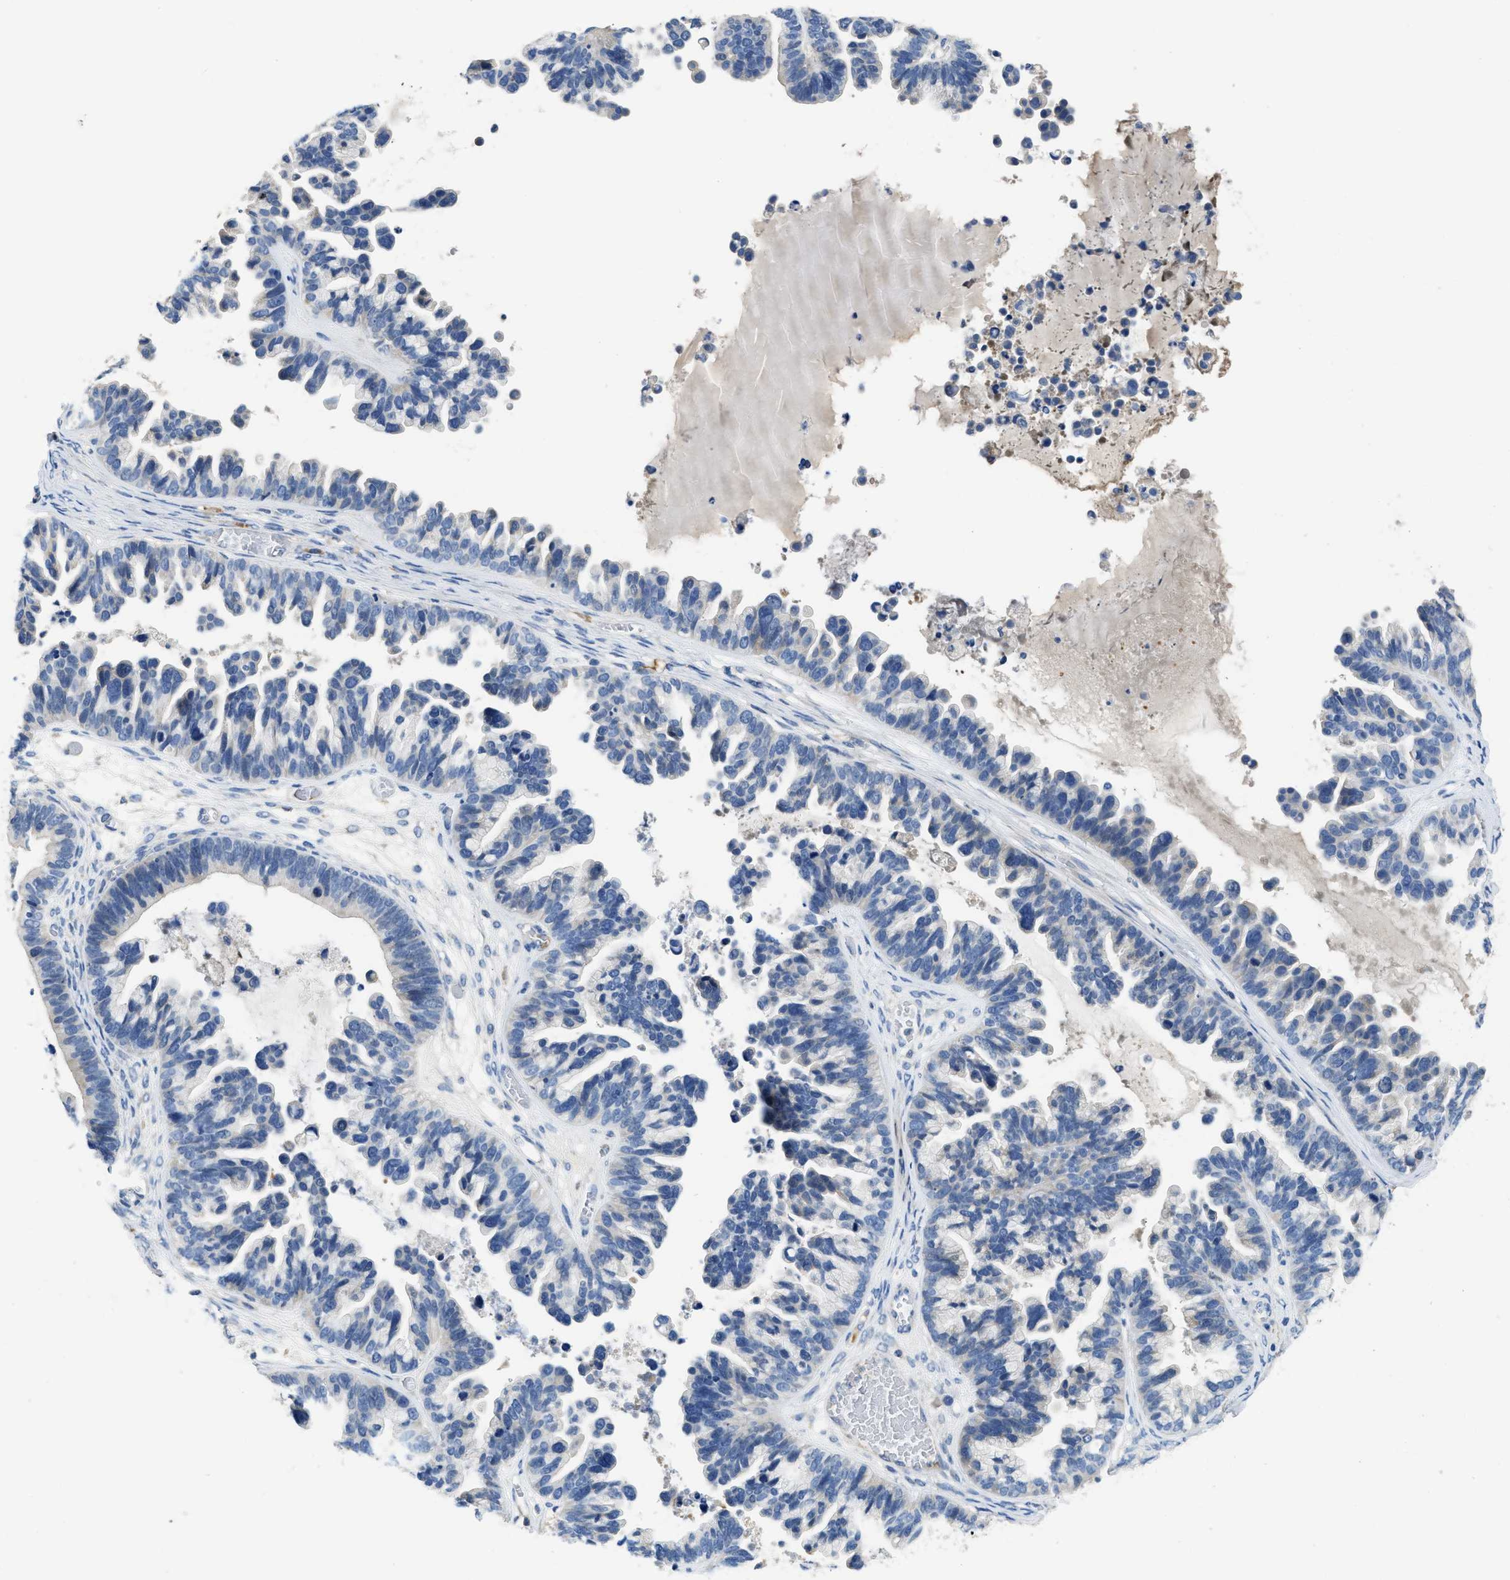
{"staining": {"intensity": "negative", "quantity": "none", "location": "none"}, "tissue": "ovarian cancer", "cell_type": "Tumor cells", "image_type": "cancer", "snomed": [{"axis": "morphology", "description": "Cystadenocarcinoma, serous, NOS"}, {"axis": "topography", "description": "Ovary"}], "caption": "Immunohistochemistry (IHC) image of human ovarian serous cystadenocarcinoma stained for a protein (brown), which exhibits no positivity in tumor cells. (DAB IHC, high magnification).", "gene": "C1S", "patient": {"sex": "female", "age": 56}}